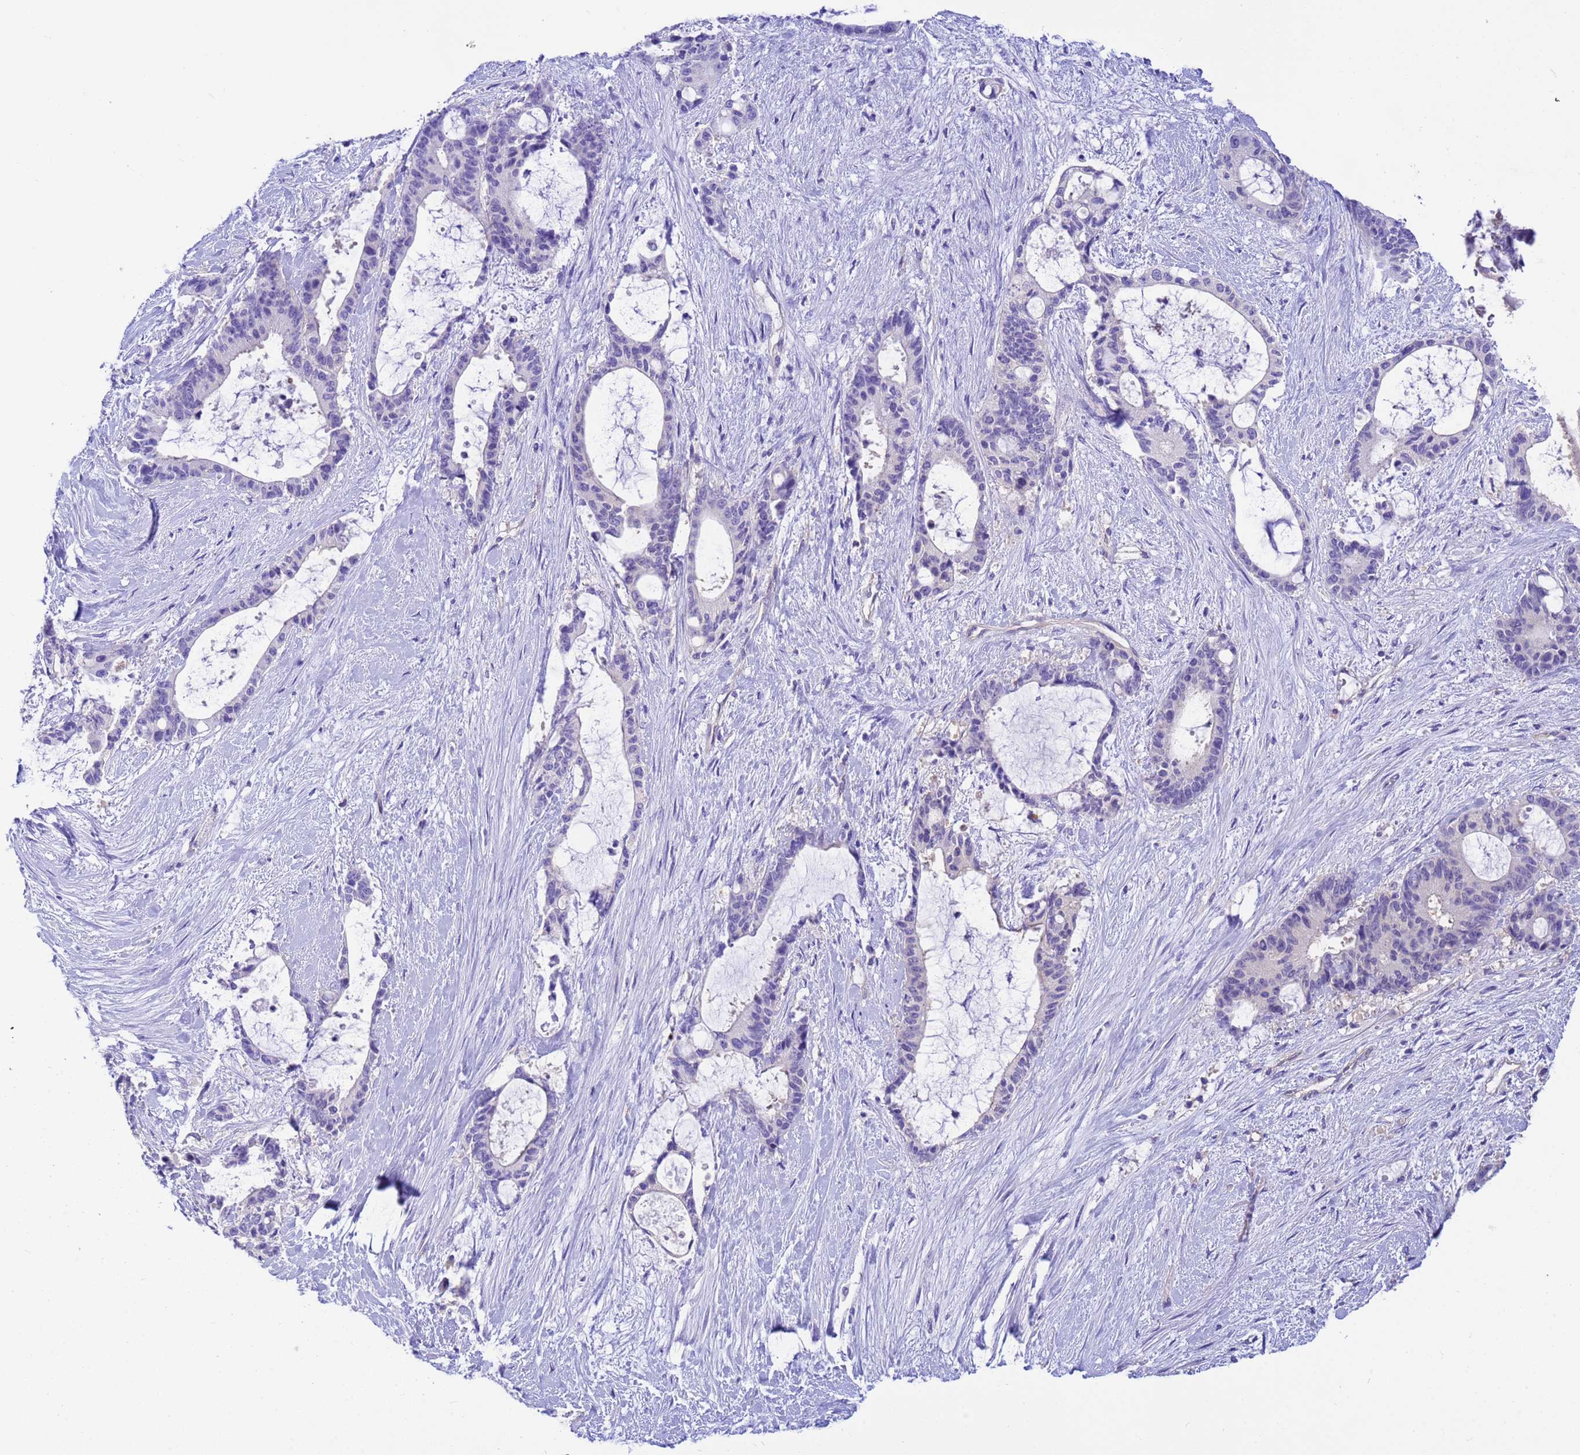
{"staining": {"intensity": "negative", "quantity": "none", "location": "none"}, "tissue": "liver cancer", "cell_type": "Tumor cells", "image_type": "cancer", "snomed": [{"axis": "morphology", "description": "Normal tissue, NOS"}, {"axis": "morphology", "description": "Cholangiocarcinoma"}, {"axis": "topography", "description": "Liver"}, {"axis": "topography", "description": "Peripheral nerve tissue"}], "caption": "A histopathology image of liver cancer (cholangiocarcinoma) stained for a protein exhibits no brown staining in tumor cells.", "gene": "PPP2CB", "patient": {"sex": "female", "age": 73}}